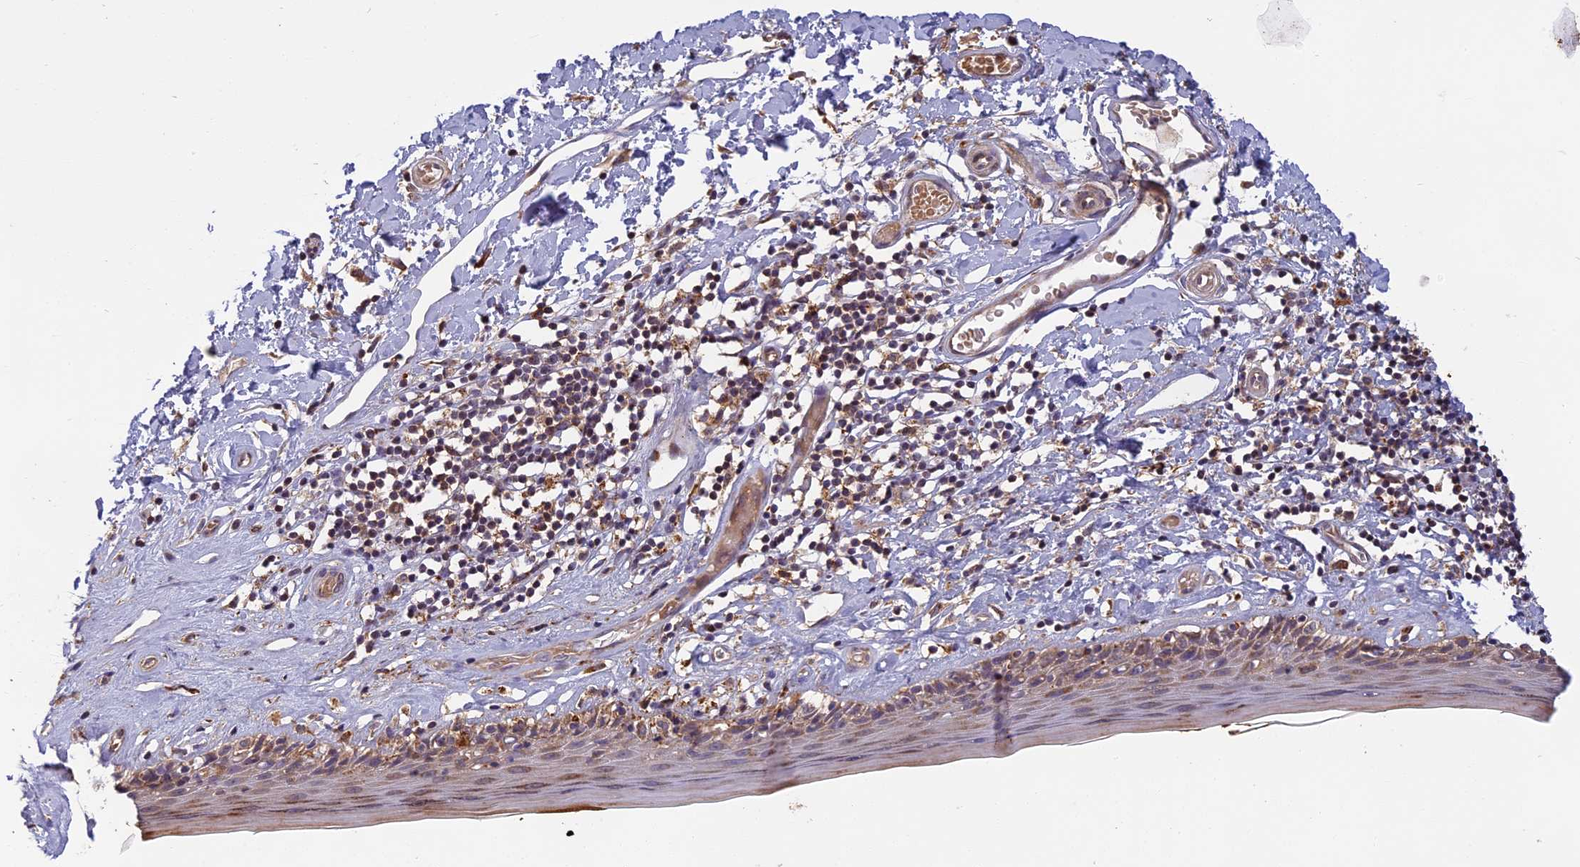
{"staining": {"intensity": "strong", "quantity": "25%-75%", "location": "cytoplasmic/membranous"}, "tissue": "skin", "cell_type": "Epidermal cells", "image_type": "normal", "snomed": [{"axis": "morphology", "description": "Normal tissue, NOS"}, {"axis": "topography", "description": "Adipose tissue"}, {"axis": "topography", "description": "Vascular tissue"}, {"axis": "topography", "description": "Vulva"}, {"axis": "topography", "description": "Peripheral nerve tissue"}], "caption": "Epidermal cells demonstrate strong cytoplasmic/membranous expression in approximately 25%-75% of cells in normal skin. The staining is performed using DAB (3,3'-diaminobenzidine) brown chromogen to label protein expression. The nuclei are counter-stained blue using hematoxylin.", "gene": "EDAR", "patient": {"sex": "female", "age": 86}}